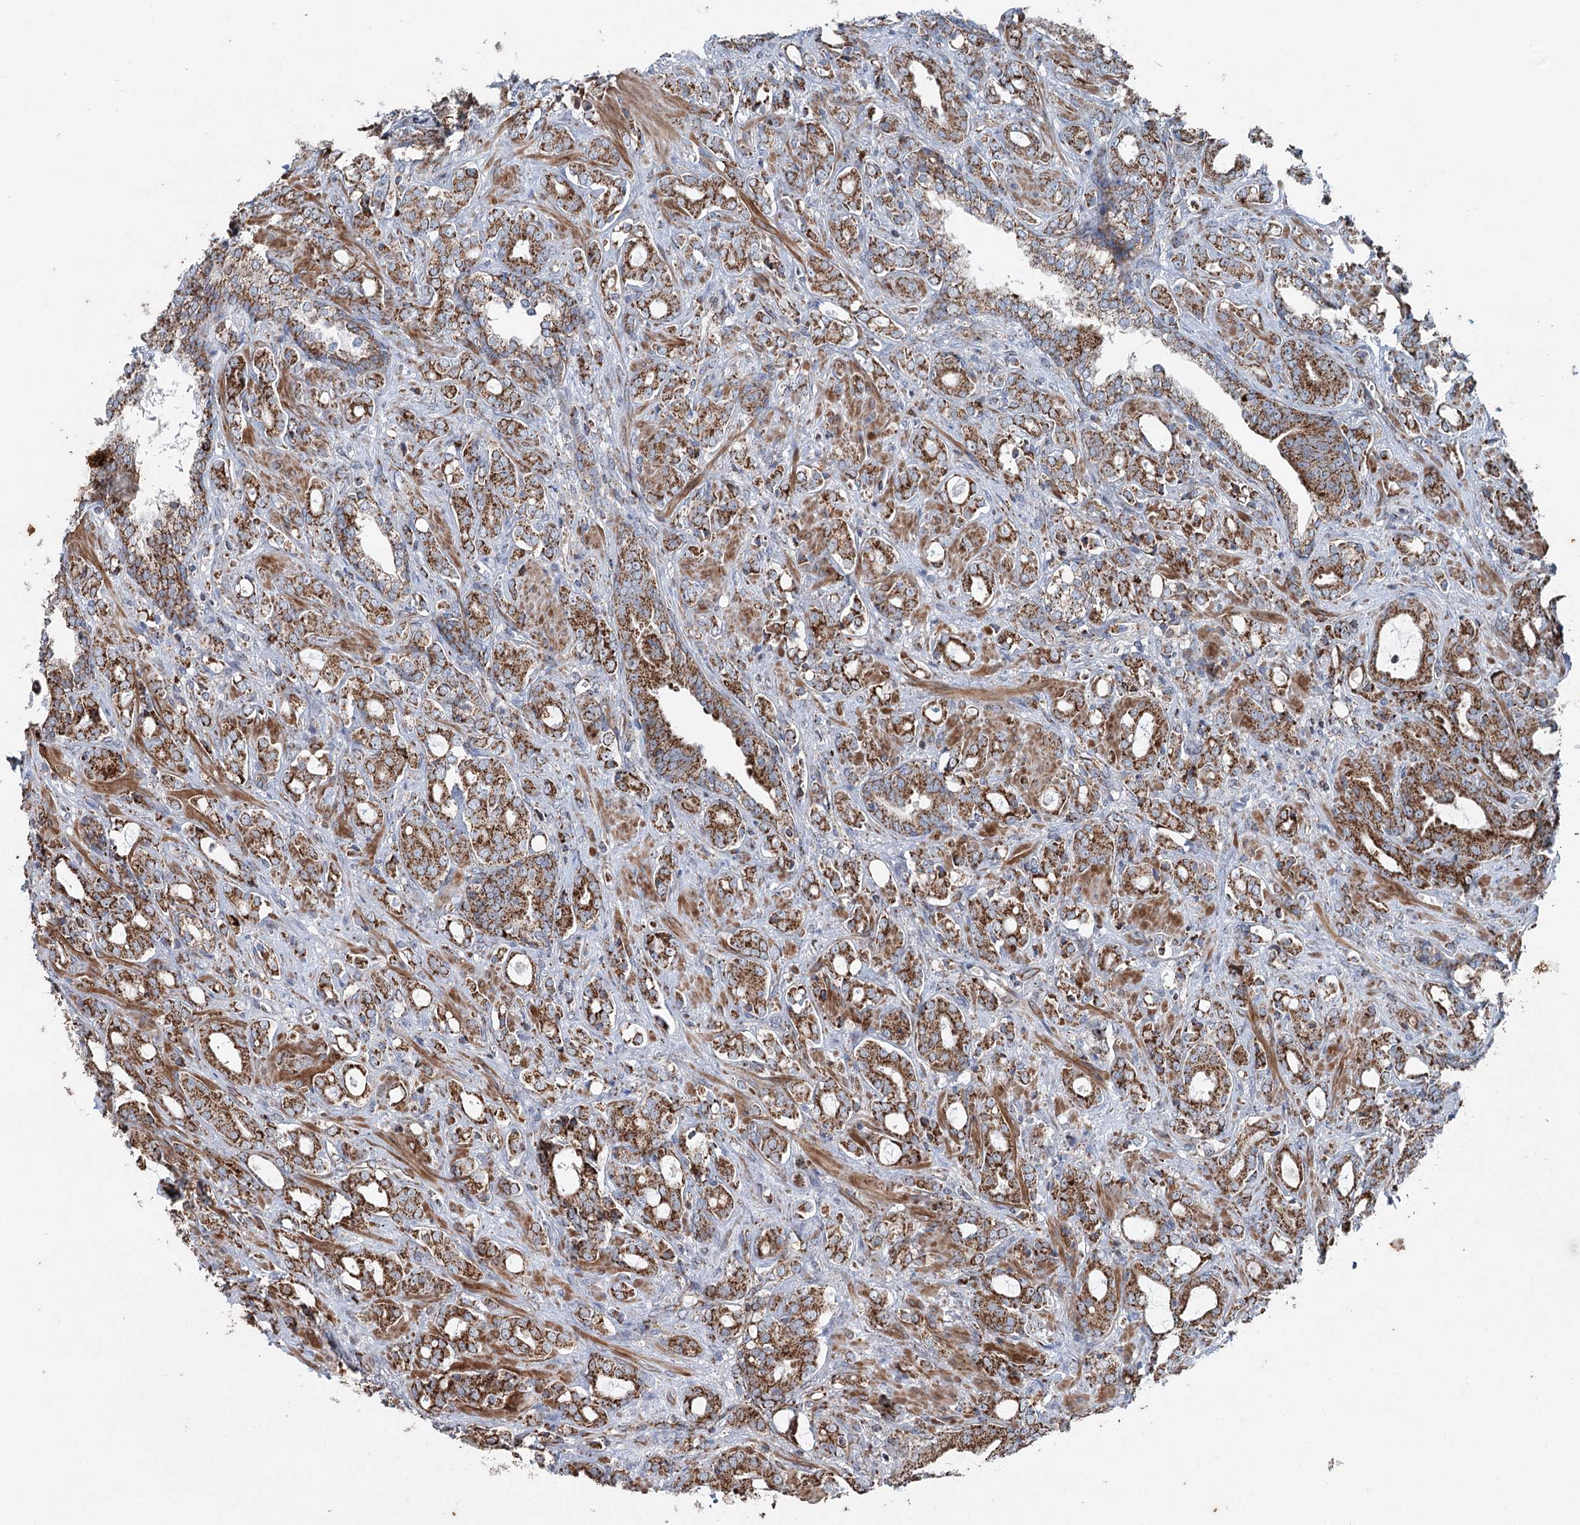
{"staining": {"intensity": "strong", "quantity": ">75%", "location": "cytoplasmic/membranous"}, "tissue": "prostate cancer", "cell_type": "Tumor cells", "image_type": "cancer", "snomed": [{"axis": "morphology", "description": "Adenocarcinoma, High grade"}, {"axis": "topography", "description": "Prostate"}], "caption": "A micrograph of human prostate cancer stained for a protein exhibits strong cytoplasmic/membranous brown staining in tumor cells. (brown staining indicates protein expression, while blue staining denotes nuclei).", "gene": "UCN3", "patient": {"sex": "male", "age": 72}}